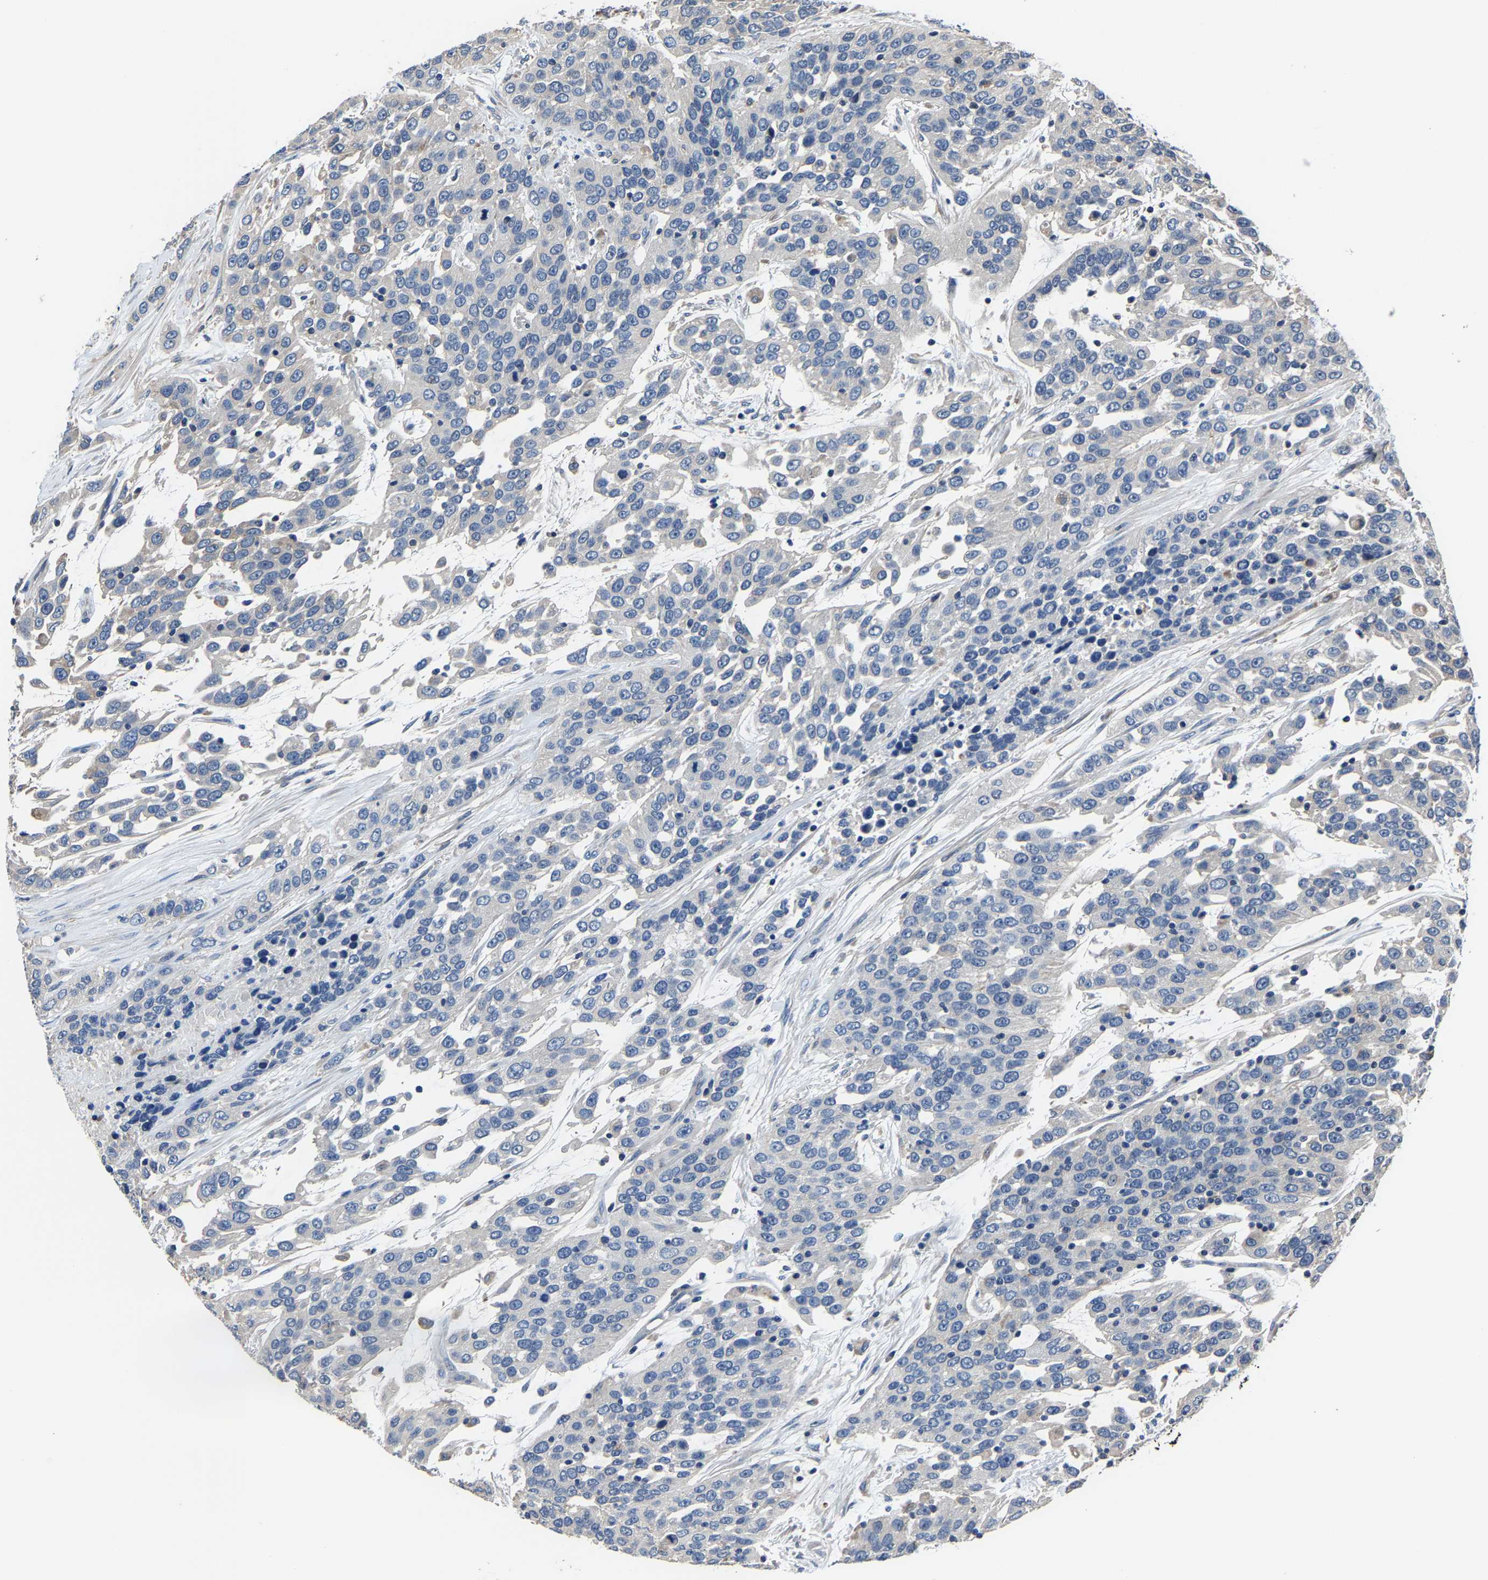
{"staining": {"intensity": "negative", "quantity": "none", "location": "none"}, "tissue": "urothelial cancer", "cell_type": "Tumor cells", "image_type": "cancer", "snomed": [{"axis": "morphology", "description": "Urothelial carcinoma, High grade"}, {"axis": "topography", "description": "Urinary bladder"}], "caption": "This is an immunohistochemistry (IHC) photomicrograph of human urothelial carcinoma (high-grade). There is no expression in tumor cells.", "gene": "STRBP", "patient": {"sex": "female", "age": 80}}